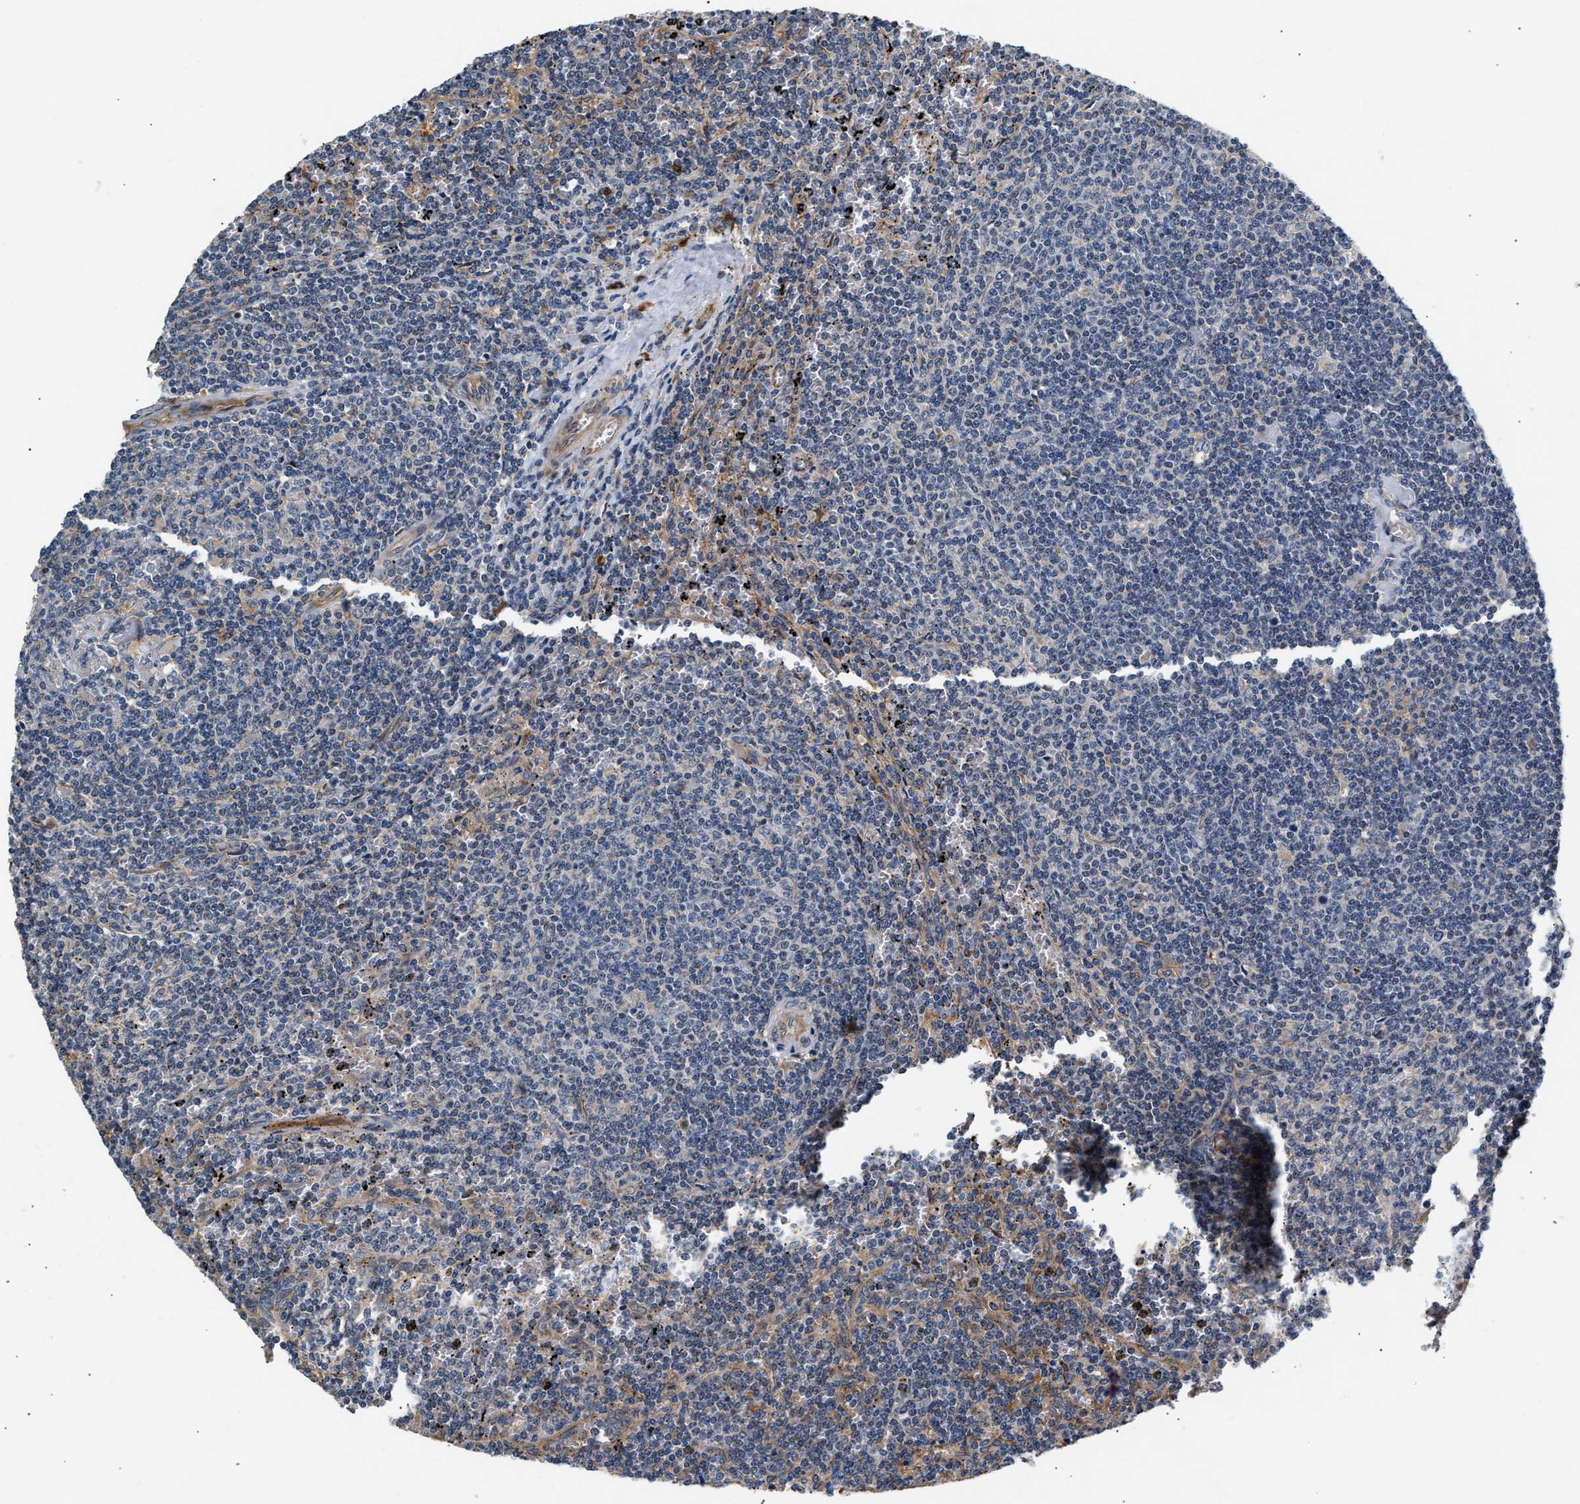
{"staining": {"intensity": "negative", "quantity": "none", "location": "none"}, "tissue": "lymphoma", "cell_type": "Tumor cells", "image_type": "cancer", "snomed": [{"axis": "morphology", "description": "Malignant lymphoma, non-Hodgkin's type, Low grade"}, {"axis": "topography", "description": "Spleen"}], "caption": "Human lymphoma stained for a protein using immunohistochemistry (IHC) displays no staining in tumor cells.", "gene": "IFT74", "patient": {"sex": "female", "age": 50}}